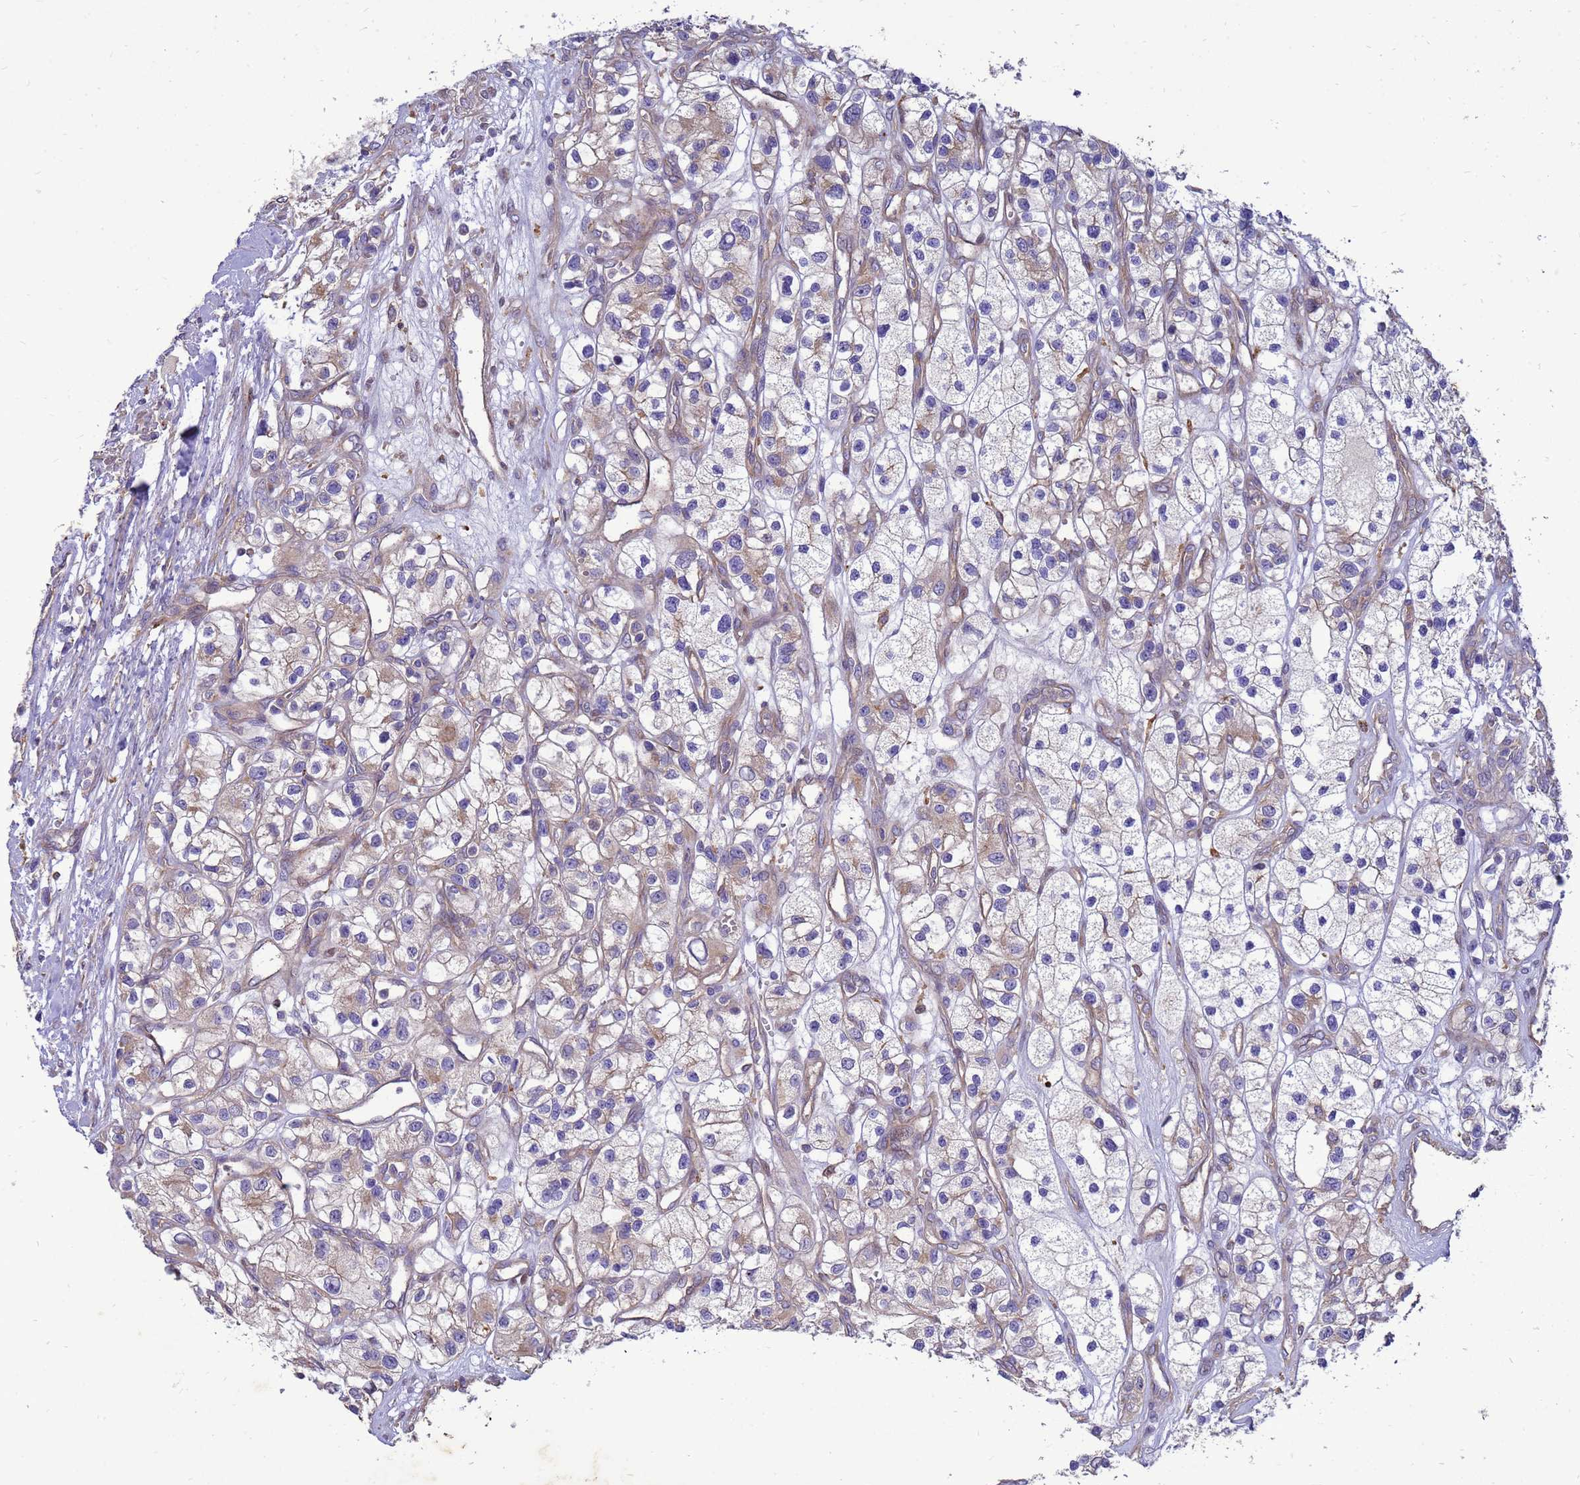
{"staining": {"intensity": "weak", "quantity": "<25%", "location": "cytoplasmic/membranous"}, "tissue": "renal cancer", "cell_type": "Tumor cells", "image_type": "cancer", "snomed": [{"axis": "morphology", "description": "Adenocarcinoma, NOS"}, {"axis": "topography", "description": "Kidney"}], "caption": "Tumor cells show no significant protein expression in adenocarcinoma (renal).", "gene": "RNF215", "patient": {"sex": "female", "age": 57}}